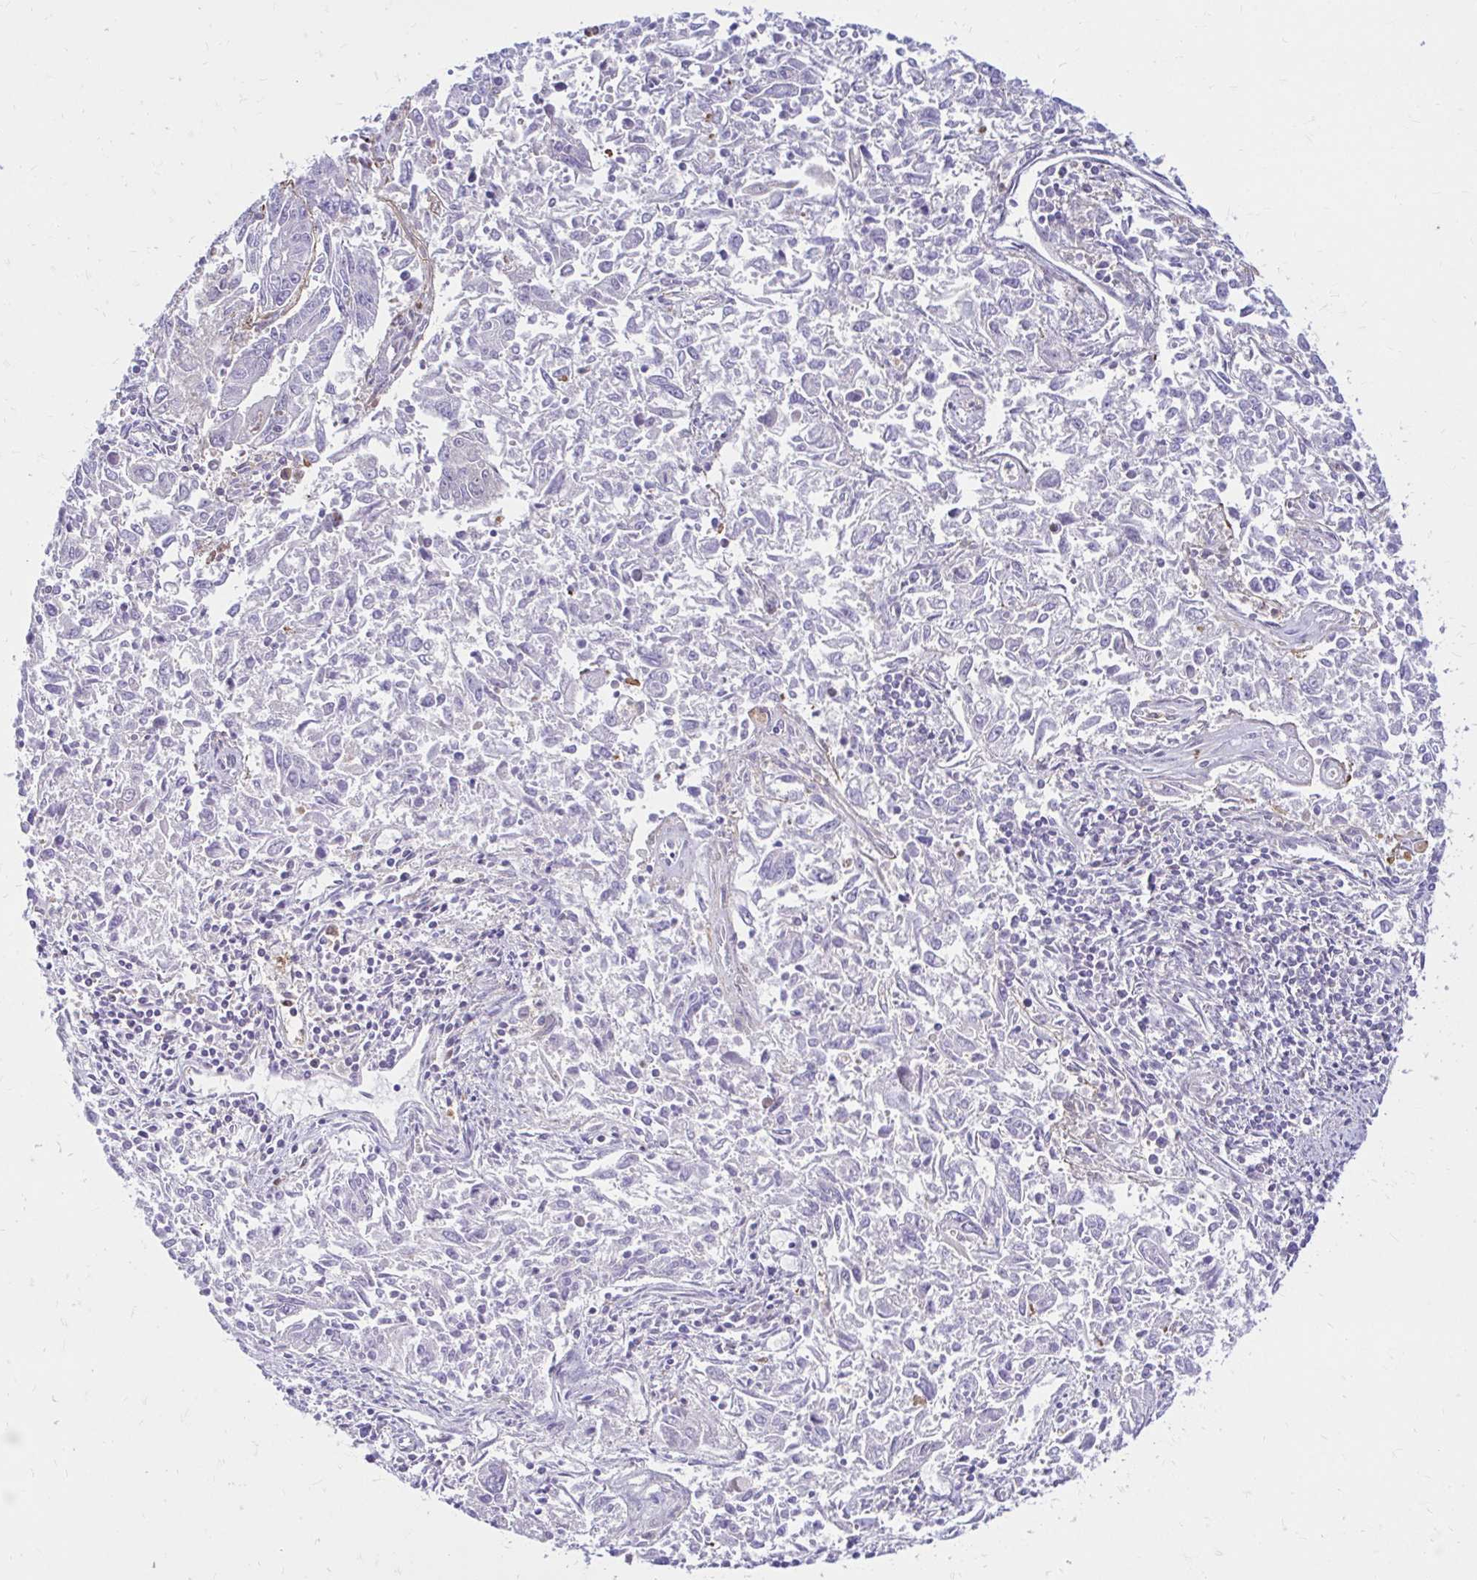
{"staining": {"intensity": "negative", "quantity": "none", "location": "none"}, "tissue": "endometrial cancer", "cell_type": "Tumor cells", "image_type": "cancer", "snomed": [{"axis": "morphology", "description": "Adenocarcinoma, NOS"}, {"axis": "topography", "description": "Endometrium"}], "caption": "High power microscopy photomicrograph of an immunohistochemistry (IHC) histopathology image of endometrial cancer, revealing no significant expression in tumor cells.", "gene": "PYCARD", "patient": {"sex": "female", "age": 42}}